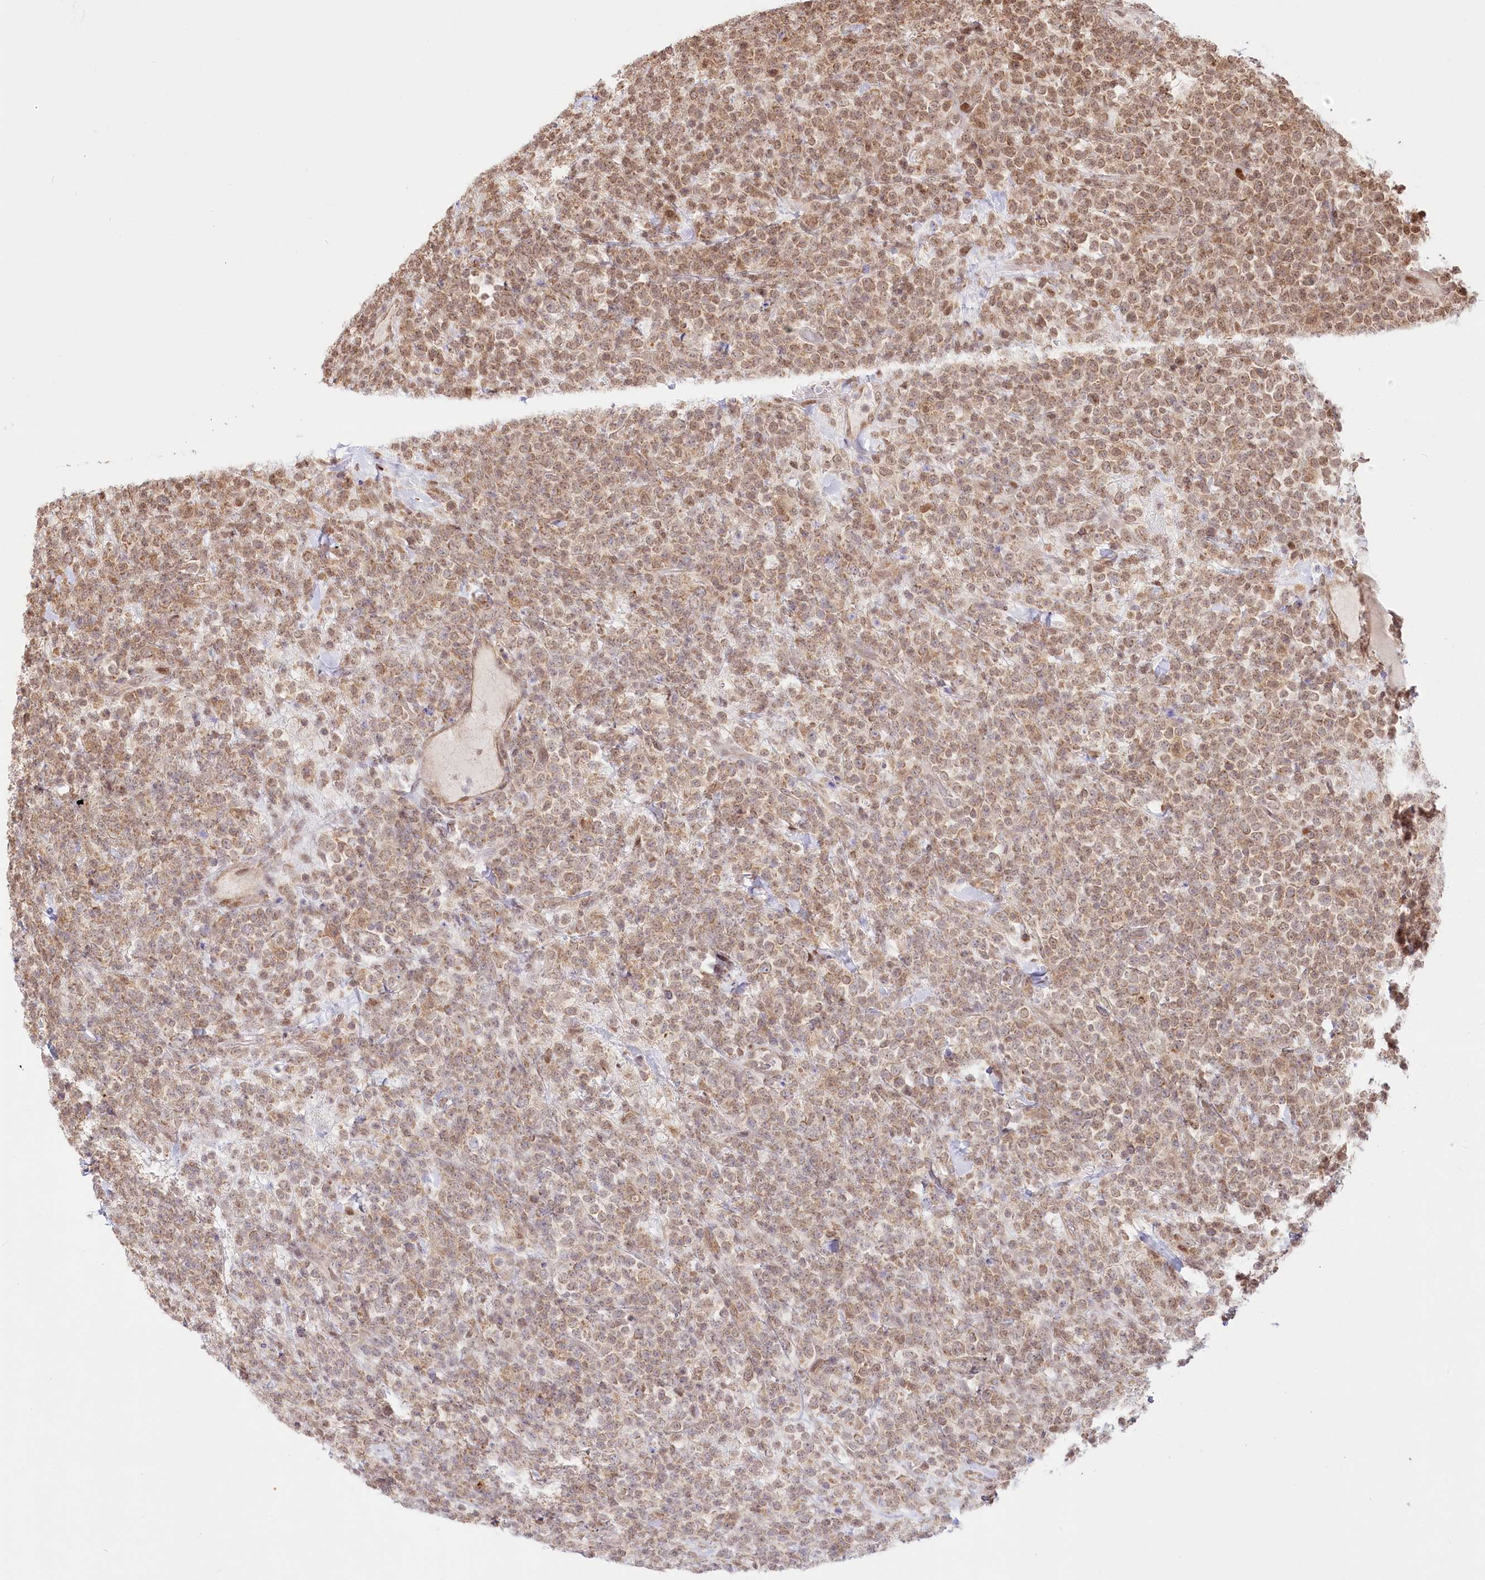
{"staining": {"intensity": "moderate", "quantity": ">75%", "location": "cytoplasmic/membranous,nuclear"}, "tissue": "lymphoma", "cell_type": "Tumor cells", "image_type": "cancer", "snomed": [{"axis": "morphology", "description": "Malignant lymphoma, non-Hodgkin's type, High grade"}, {"axis": "topography", "description": "Colon"}], "caption": "Malignant lymphoma, non-Hodgkin's type (high-grade) stained for a protein (brown) reveals moderate cytoplasmic/membranous and nuclear positive positivity in approximately >75% of tumor cells.", "gene": "PYURF", "patient": {"sex": "female", "age": 53}}